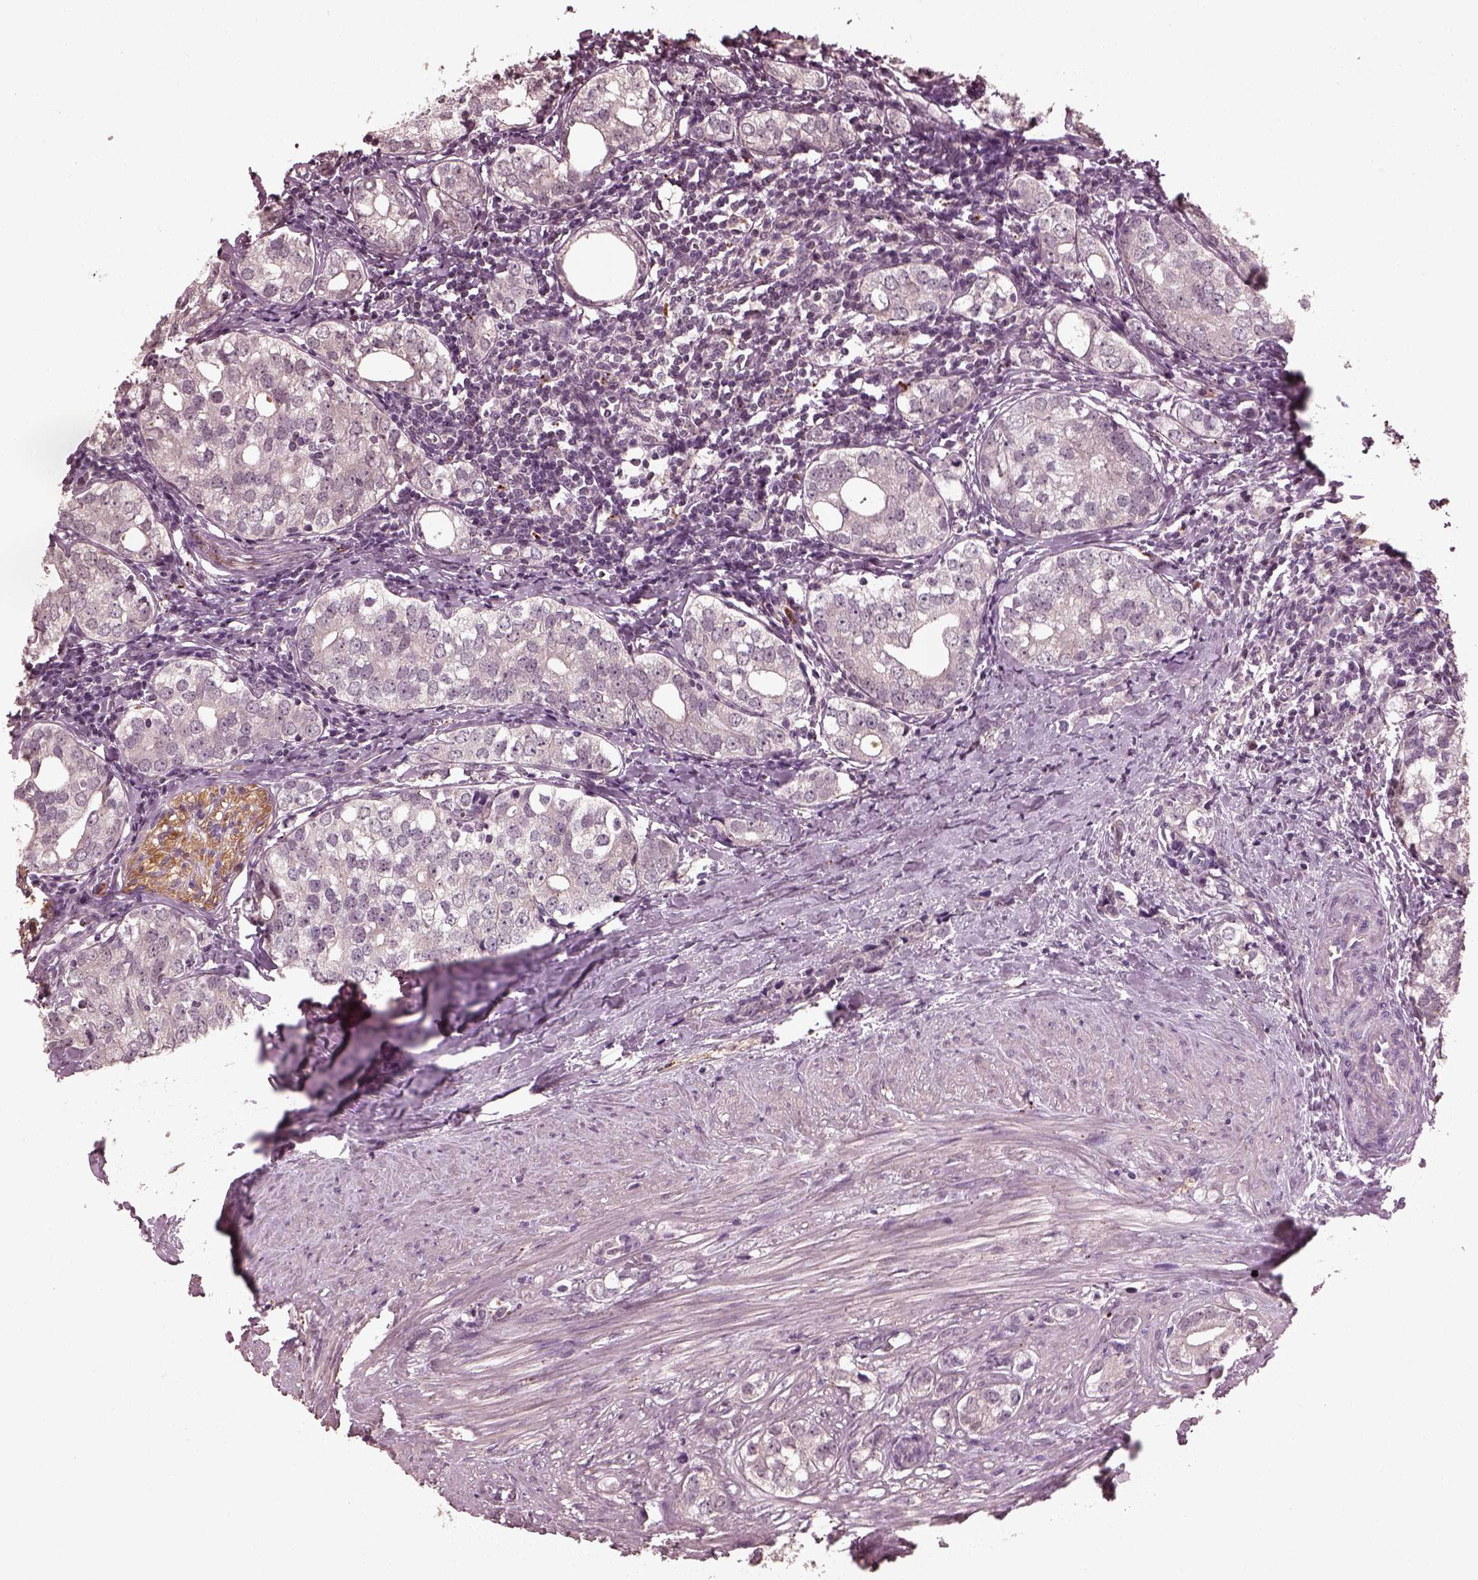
{"staining": {"intensity": "negative", "quantity": "none", "location": "none"}, "tissue": "prostate cancer", "cell_type": "Tumor cells", "image_type": "cancer", "snomed": [{"axis": "morphology", "description": "Adenocarcinoma, NOS"}, {"axis": "topography", "description": "Prostate and seminal vesicle, NOS"}], "caption": "Tumor cells show no significant protein staining in prostate cancer (adenocarcinoma). The staining is performed using DAB brown chromogen with nuclei counter-stained in using hematoxylin.", "gene": "RUFY3", "patient": {"sex": "male", "age": 63}}